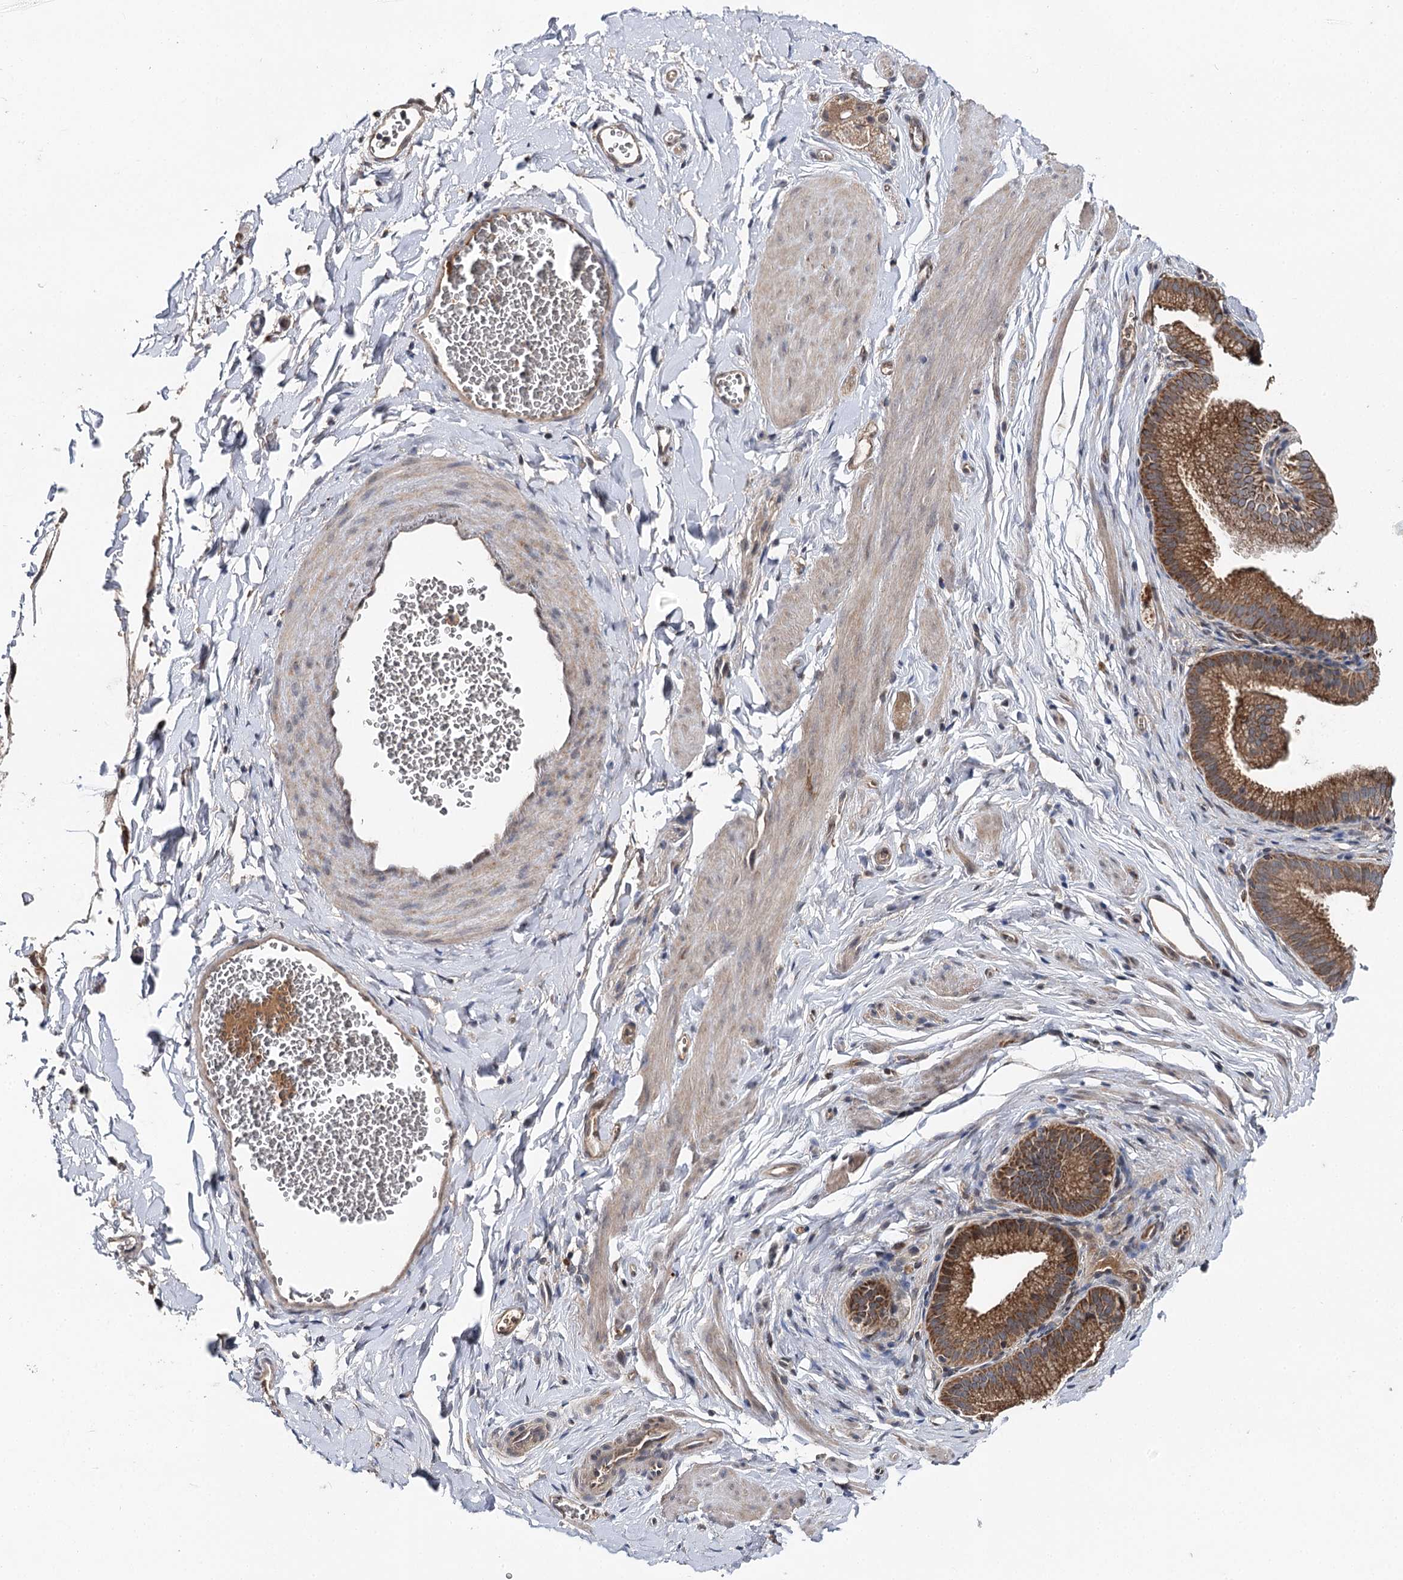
{"staining": {"intensity": "moderate", "quantity": ">75%", "location": "cytoplasmic/membranous"}, "tissue": "adipose tissue", "cell_type": "Adipocytes", "image_type": "normal", "snomed": [{"axis": "morphology", "description": "Normal tissue, NOS"}, {"axis": "topography", "description": "Gallbladder"}, {"axis": "topography", "description": "Peripheral nerve tissue"}], "caption": "A high-resolution micrograph shows immunohistochemistry (IHC) staining of normal adipose tissue, which displays moderate cytoplasmic/membranous positivity in approximately >75% of adipocytes. (brown staining indicates protein expression, while blue staining denotes nuclei).", "gene": "MSANTD2", "patient": {"sex": "male", "age": 38}}